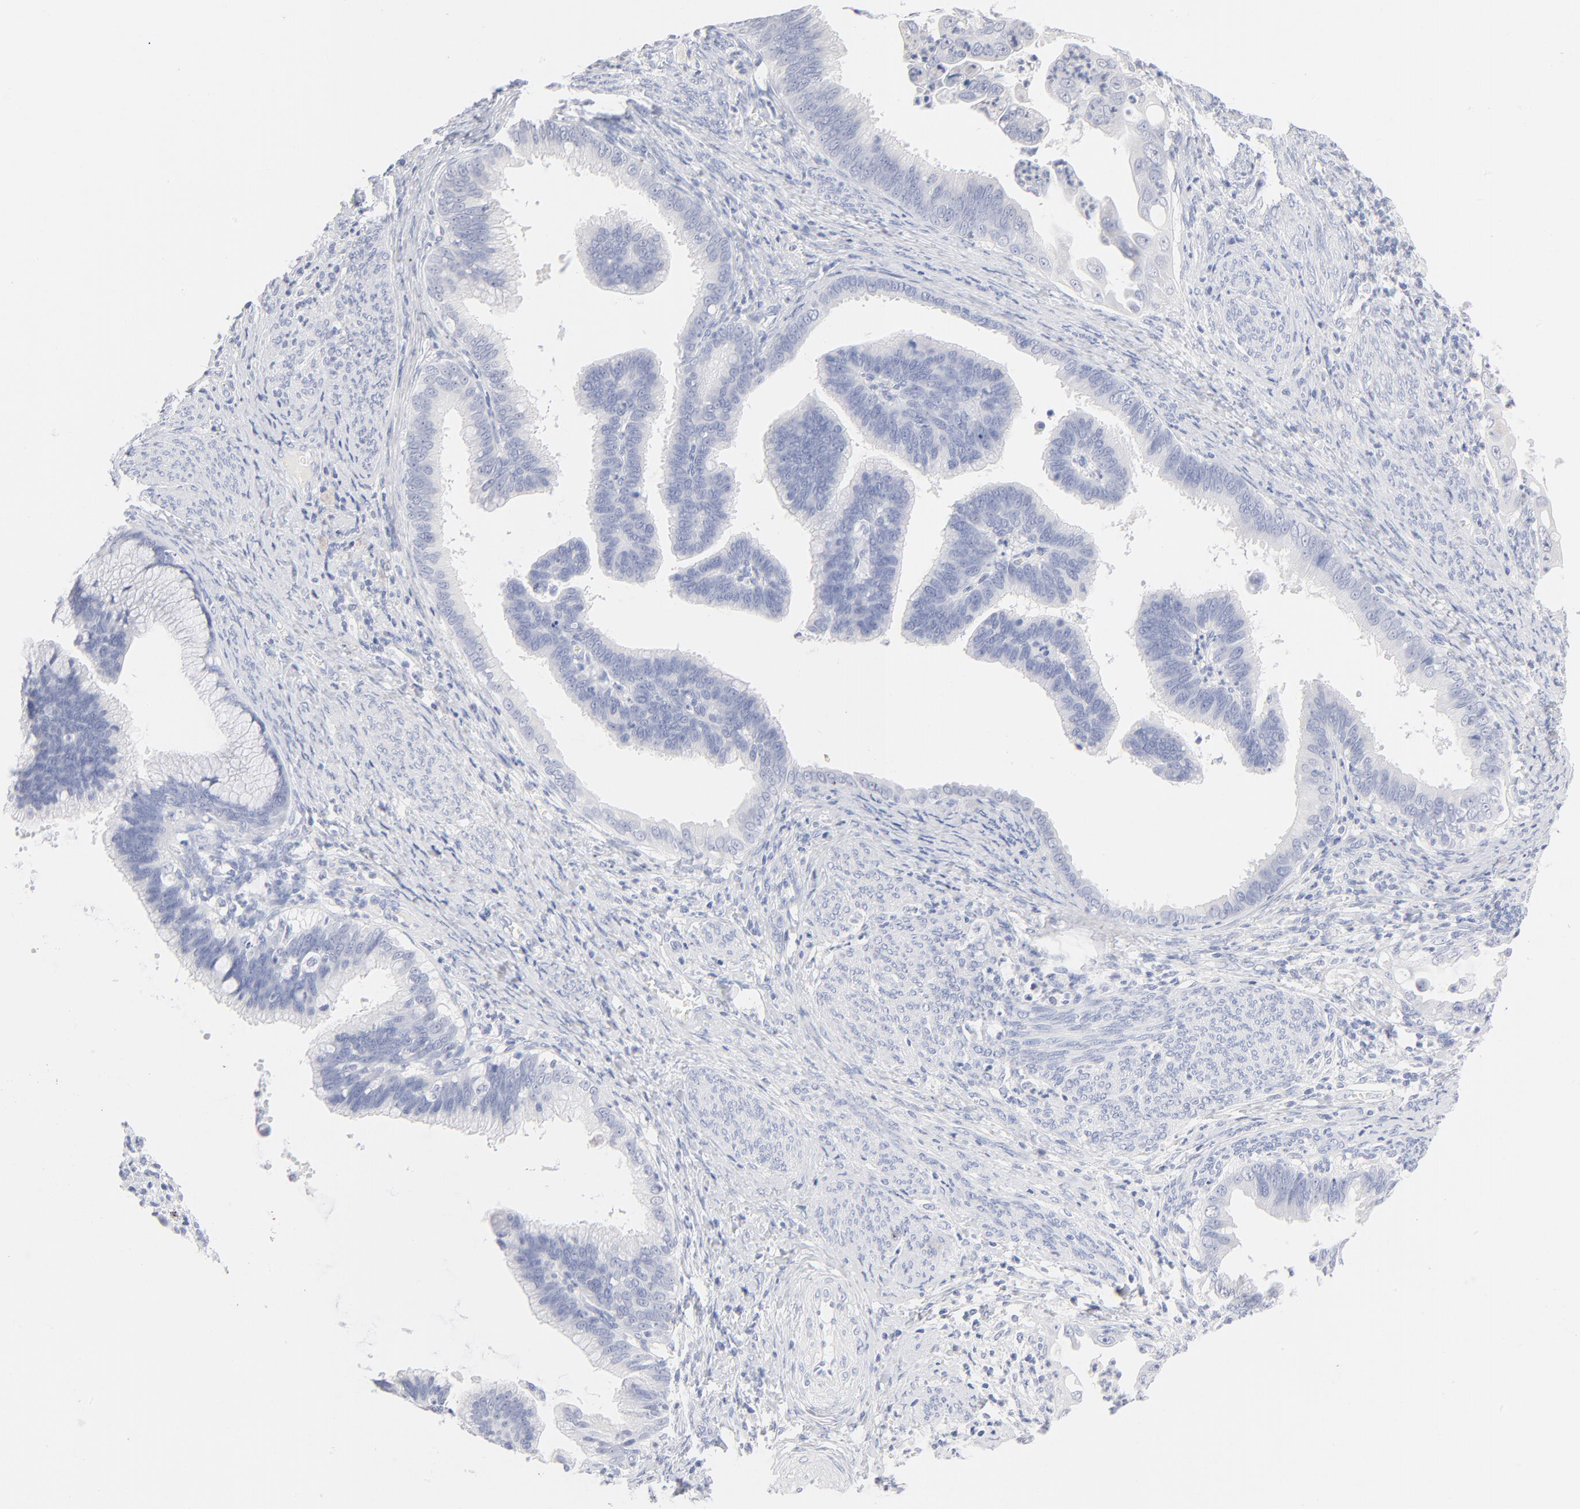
{"staining": {"intensity": "negative", "quantity": "none", "location": "none"}, "tissue": "cervical cancer", "cell_type": "Tumor cells", "image_type": "cancer", "snomed": [{"axis": "morphology", "description": "Adenocarcinoma, NOS"}, {"axis": "topography", "description": "Cervix"}], "caption": "This image is of adenocarcinoma (cervical) stained with immunohistochemistry to label a protein in brown with the nuclei are counter-stained blue. There is no expression in tumor cells.", "gene": "ONECUT1", "patient": {"sex": "female", "age": 47}}